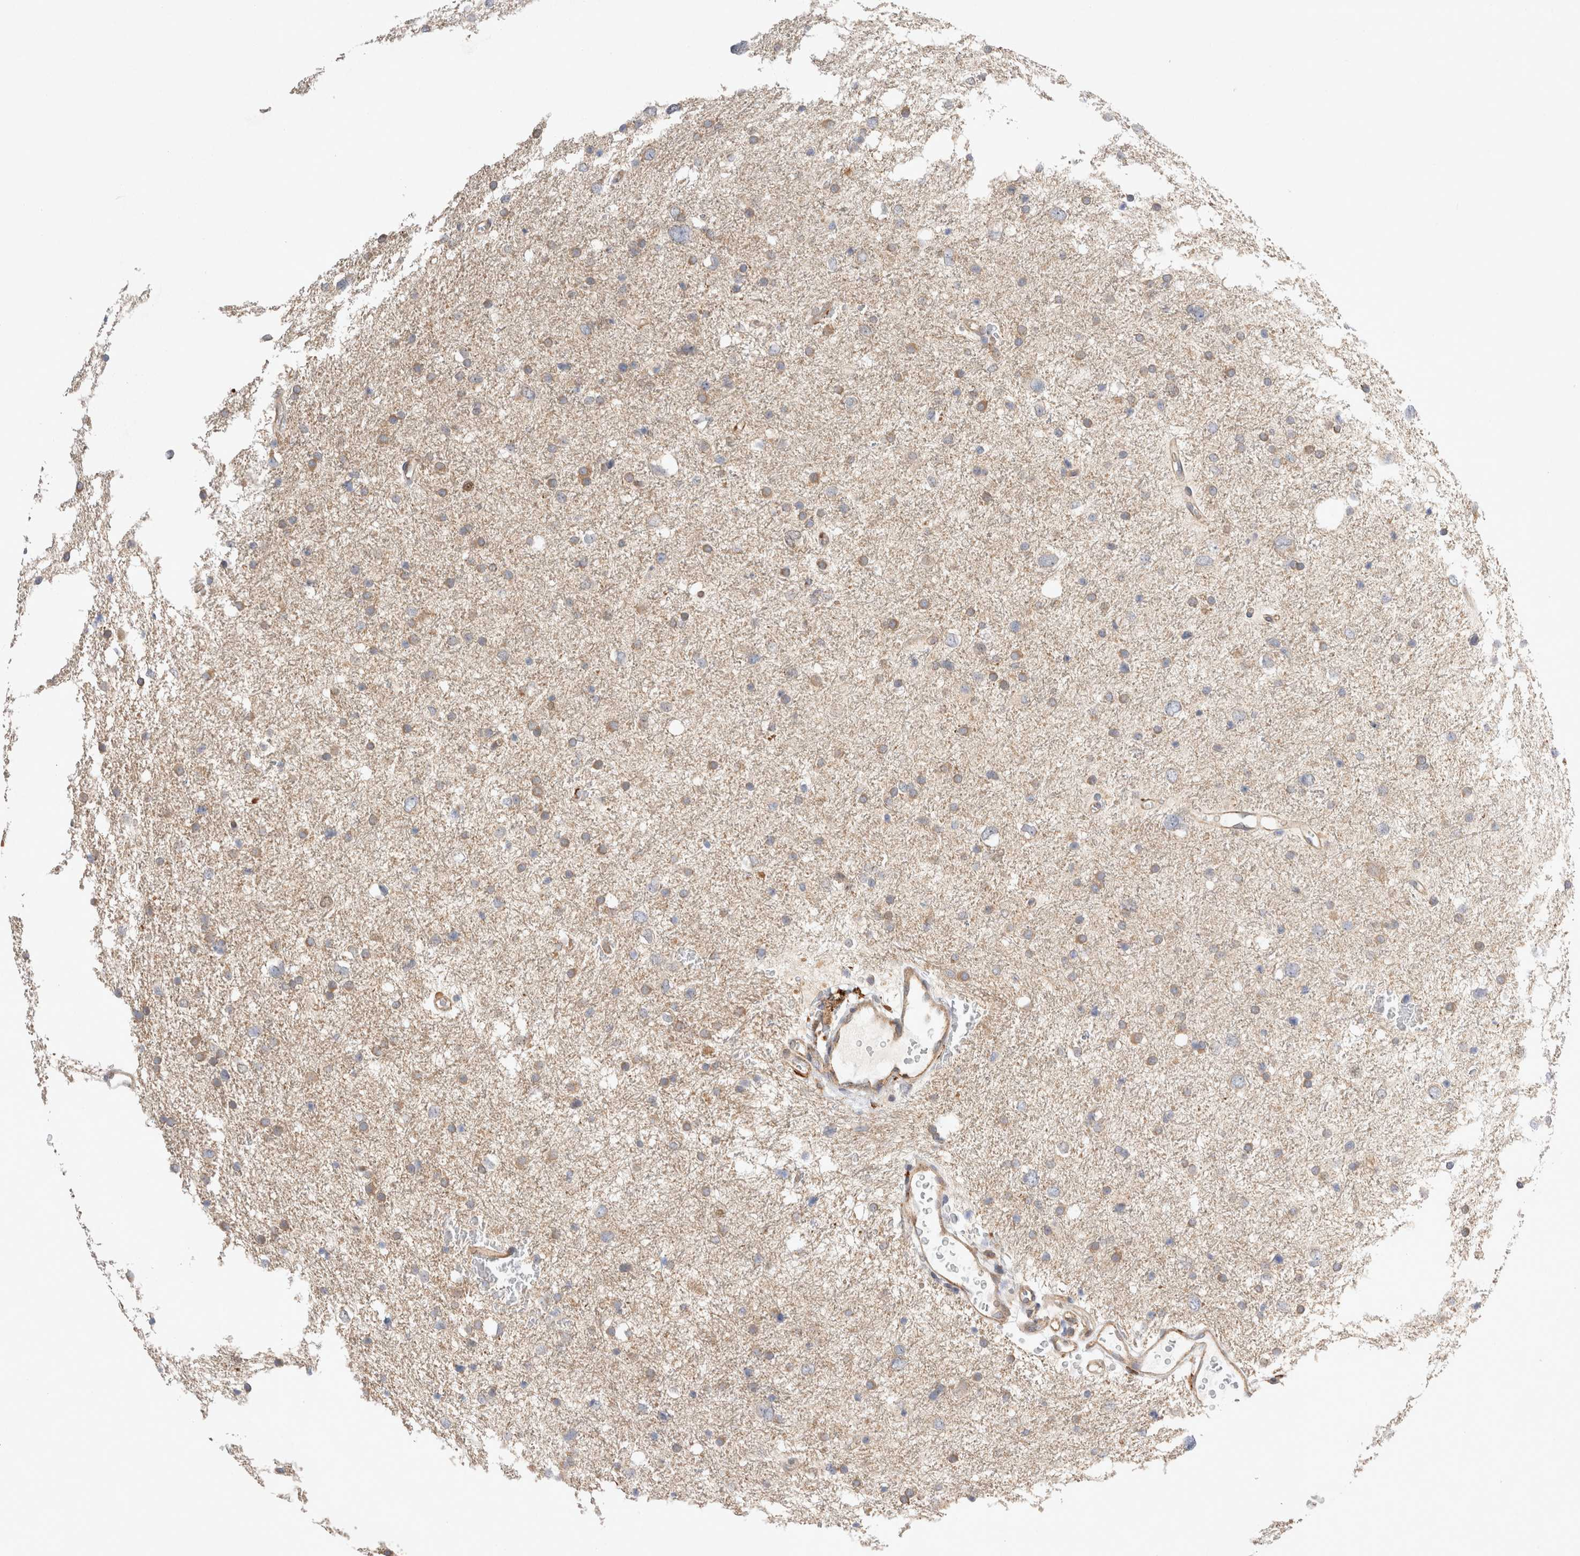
{"staining": {"intensity": "moderate", "quantity": "25%-75%", "location": "cytoplasmic/membranous"}, "tissue": "glioma", "cell_type": "Tumor cells", "image_type": "cancer", "snomed": [{"axis": "morphology", "description": "Glioma, malignant, Low grade"}, {"axis": "topography", "description": "Brain"}], "caption": "Malignant glioma (low-grade) stained for a protein (brown) displays moderate cytoplasmic/membranous positive positivity in approximately 25%-75% of tumor cells.", "gene": "CDCA7L", "patient": {"sex": "female", "age": 37}}